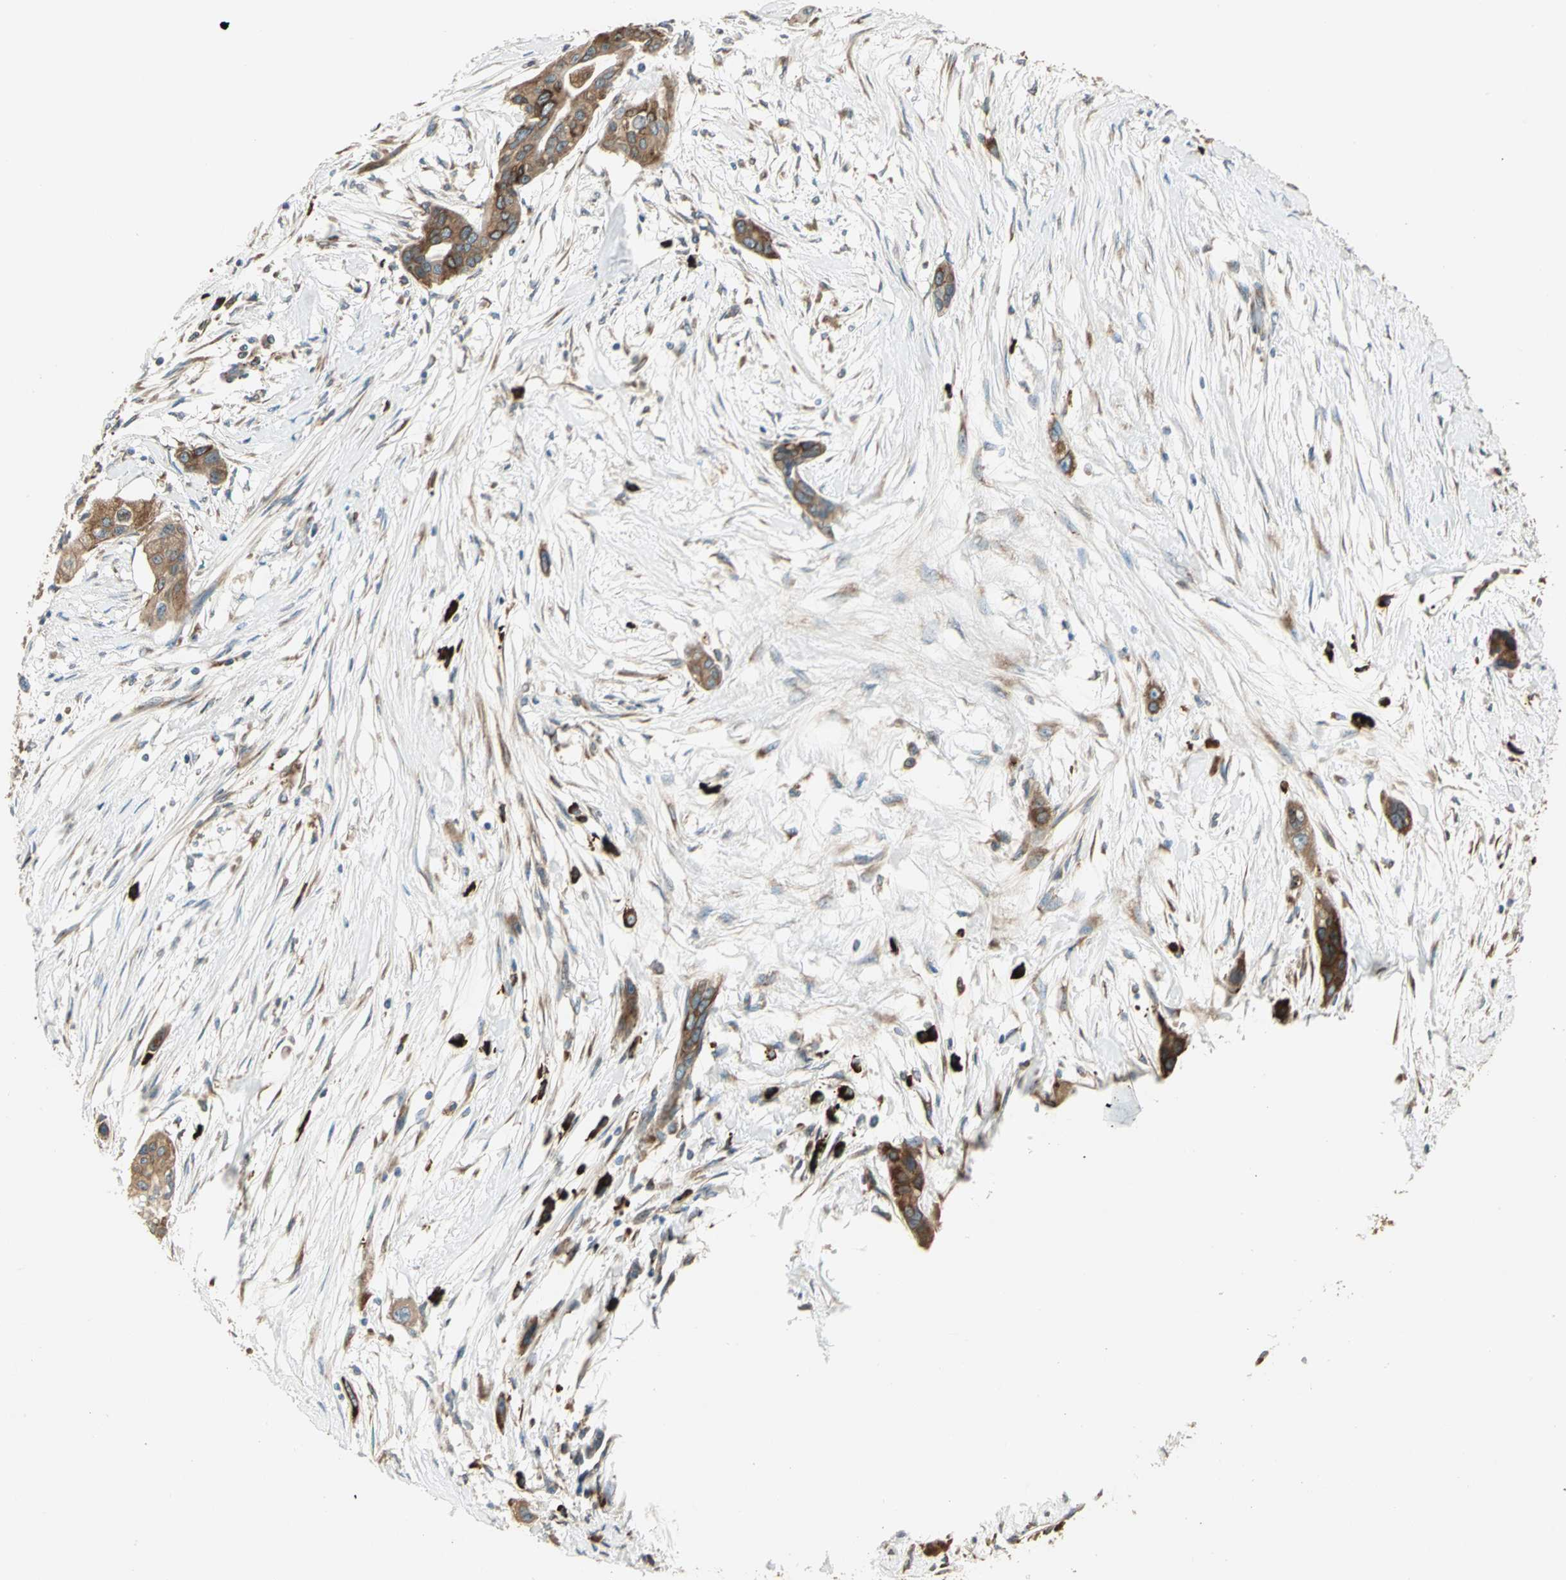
{"staining": {"intensity": "moderate", "quantity": ">75%", "location": "cytoplasmic/membranous"}, "tissue": "pancreatic cancer", "cell_type": "Tumor cells", "image_type": "cancer", "snomed": [{"axis": "morphology", "description": "Adenocarcinoma, NOS"}, {"axis": "topography", "description": "Pancreas"}], "caption": "Adenocarcinoma (pancreatic) stained for a protein exhibits moderate cytoplasmic/membranous positivity in tumor cells. The staining was performed using DAB (3,3'-diaminobenzidine), with brown indicating positive protein expression. Nuclei are stained blue with hematoxylin.", "gene": "PDIA4", "patient": {"sex": "female", "age": 60}}